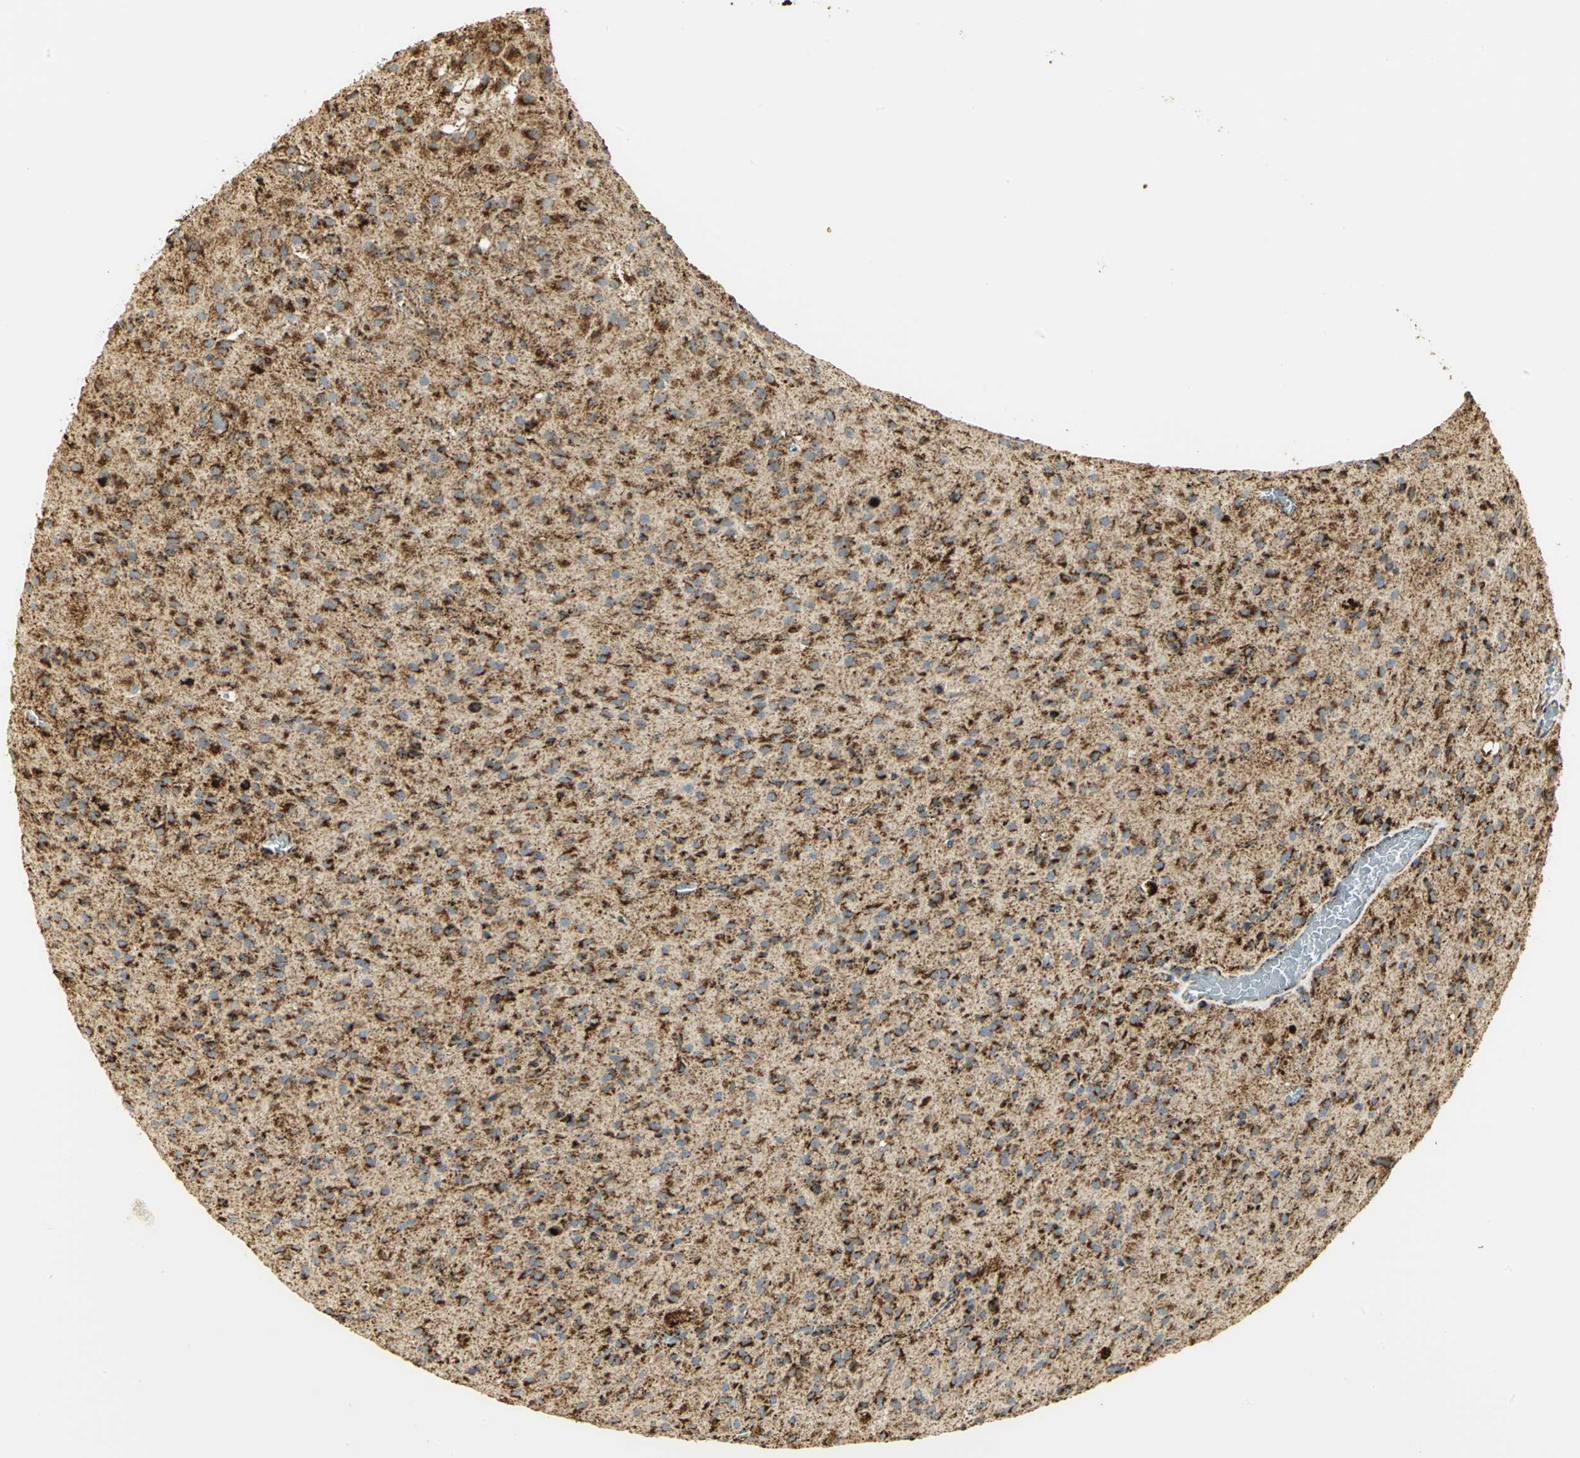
{"staining": {"intensity": "strong", "quantity": ">75%", "location": "cytoplasmic/membranous"}, "tissue": "glioma", "cell_type": "Tumor cells", "image_type": "cancer", "snomed": [{"axis": "morphology", "description": "Glioma, malignant, High grade"}, {"axis": "topography", "description": "Brain"}], "caption": "Immunohistochemistry (IHC) histopathology image of glioma stained for a protein (brown), which displays high levels of strong cytoplasmic/membranous expression in approximately >75% of tumor cells.", "gene": "VDAC1", "patient": {"sex": "female", "age": 59}}